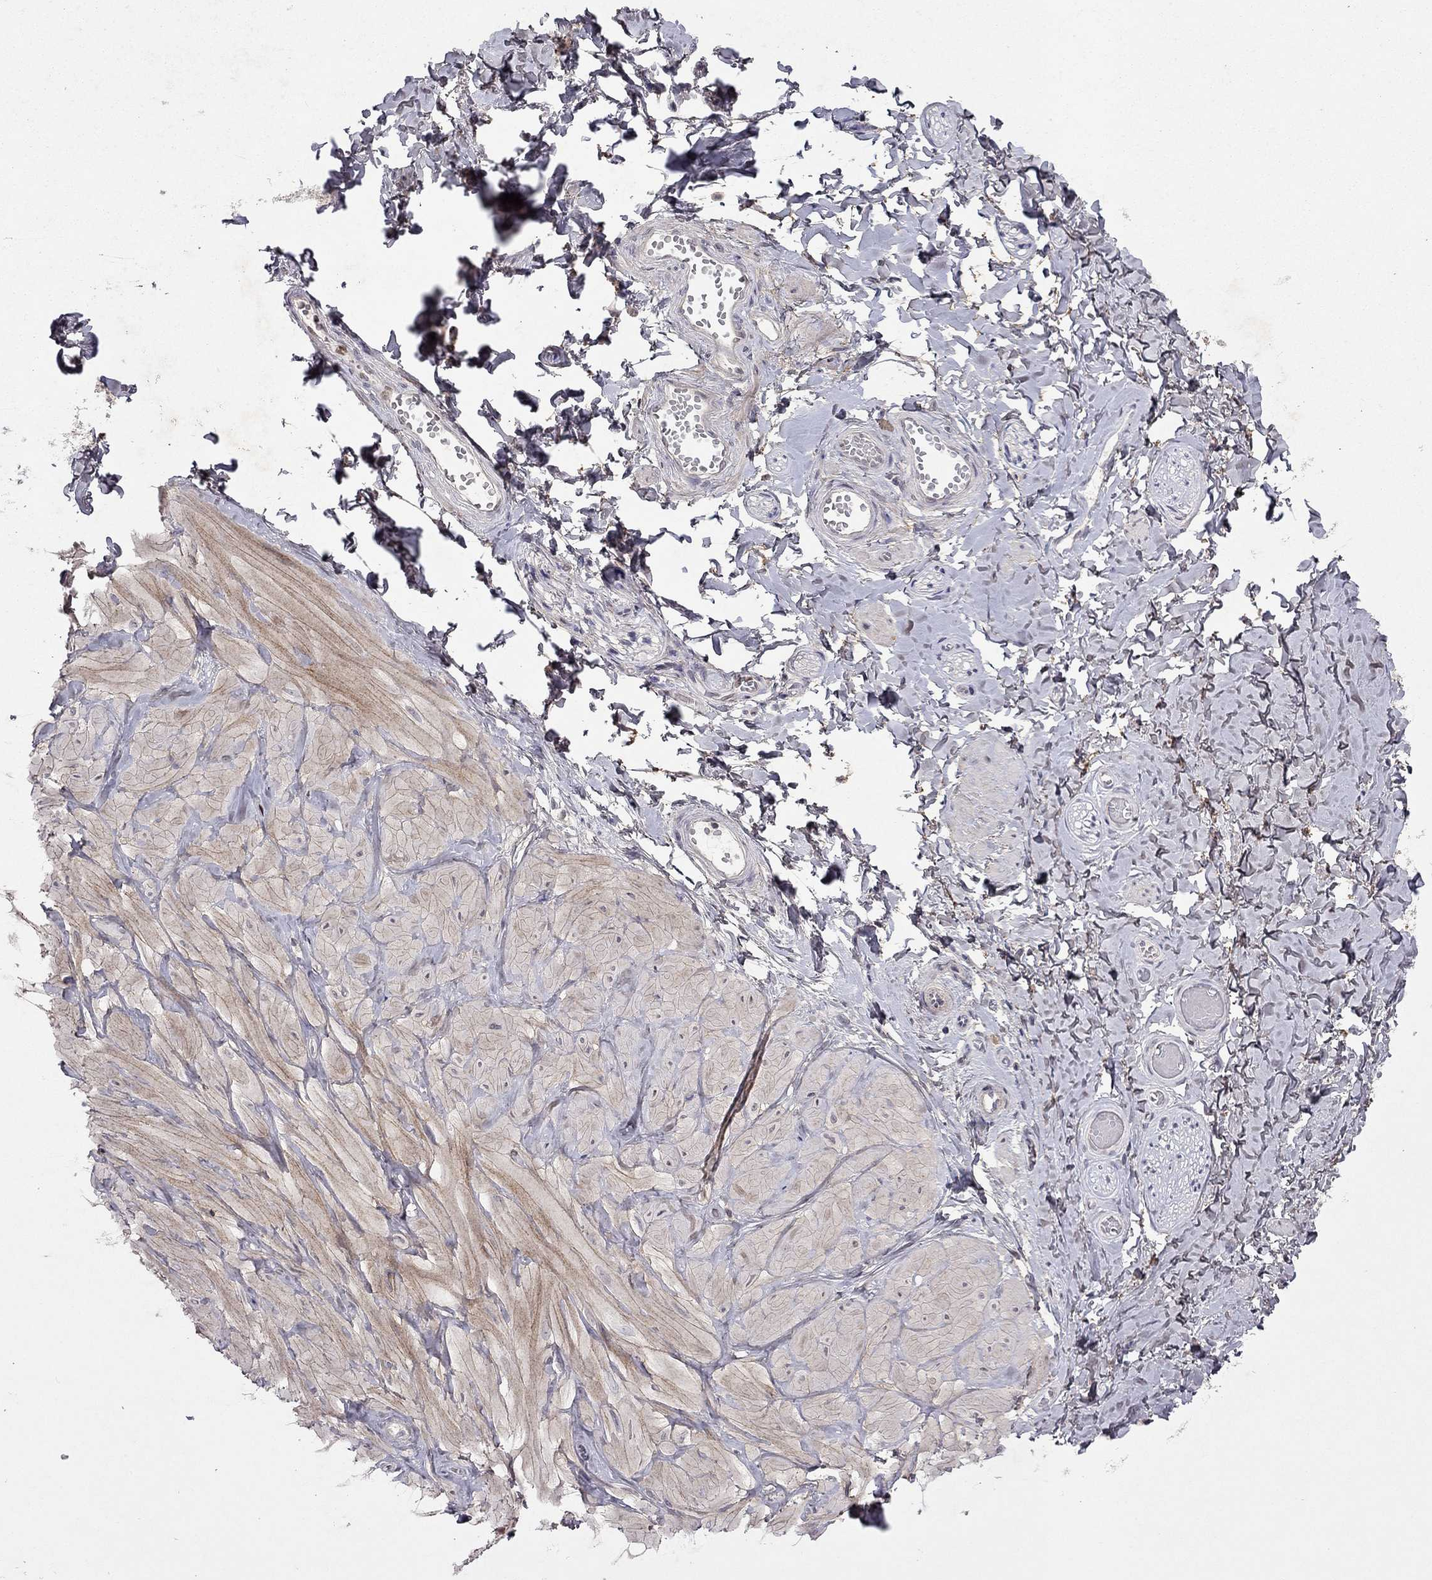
{"staining": {"intensity": "negative", "quantity": "none", "location": "none"}, "tissue": "adipose tissue", "cell_type": "Adipocytes", "image_type": "normal", "snomed": [{"axis": "morphology", "description": "Normal tissue, NOS"}, {"axis": "topography", "description": "Soft tissue"}, {"axis": "topography", "description": "Adipose tissue"}, {"axis": "topography", "description": "Vascular tissue"}, {"axis": "topography", "description": "Peripheral nerve tissue"}], "caption": "Adipose tissue was stained to show a protein in brown. There is no significant positivity in adipocytes. (DAB (3,3'-diaminobenzidine) immunohistochemistry visualized using brightfield microscopy, high magnification).", "gene": "ESR2", "patient": {"sex": "male", "age": 29}}